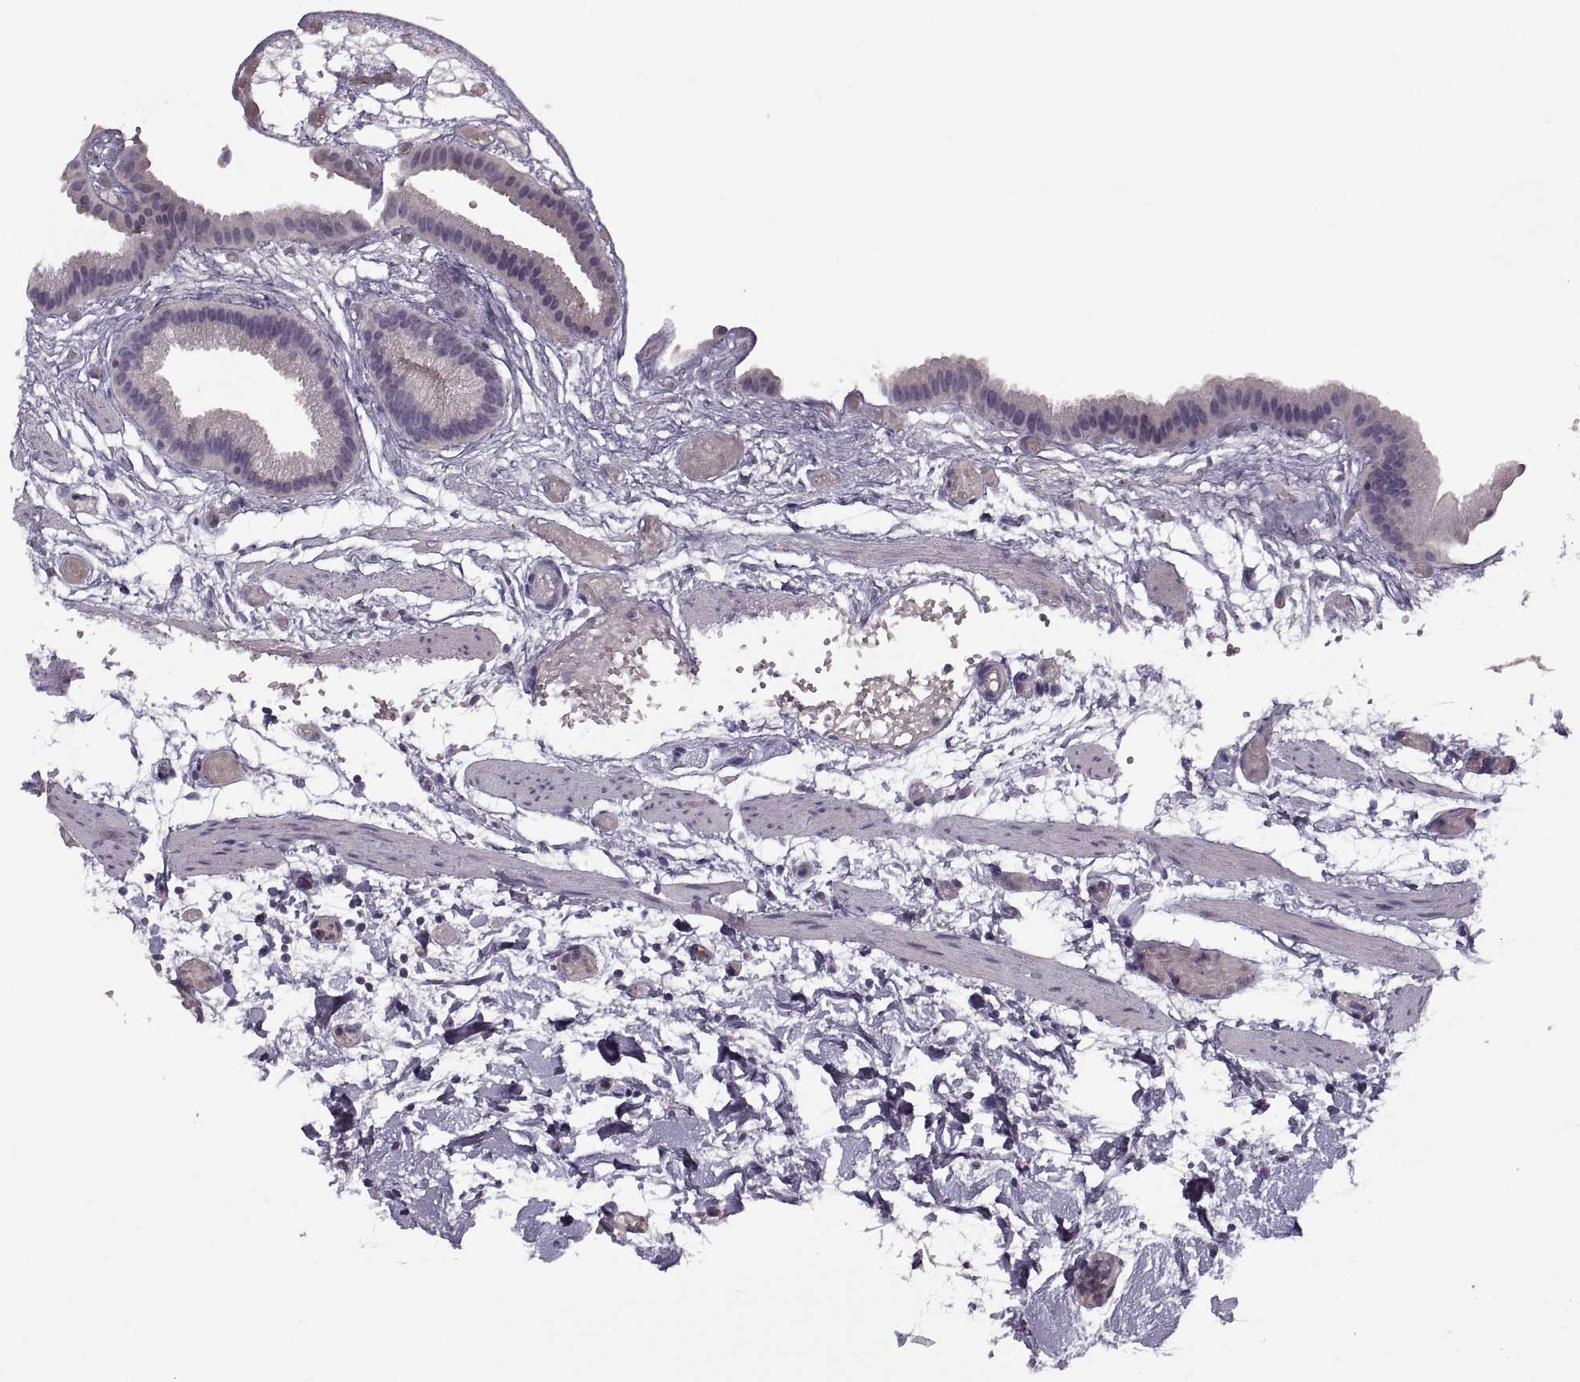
{"staining": {"intensity": "negative", "quantity": "none", "location": "none"}, "tissue": "gallbladder", "cell_type": "Glandular cells", "image_type": "normal", "snomed": [{"axis": "morphology", "description": "Normal tissue, NOS"}, {"axis": "topography", "description": "Gallbladder"}], "caption": "IHC micrograph of benign human gallbladder stained for a protein (brown), which reveals no positivity in glandular cells.", "gene": "CACNA1F", "patient": {"sex": "female", "age": 45}}